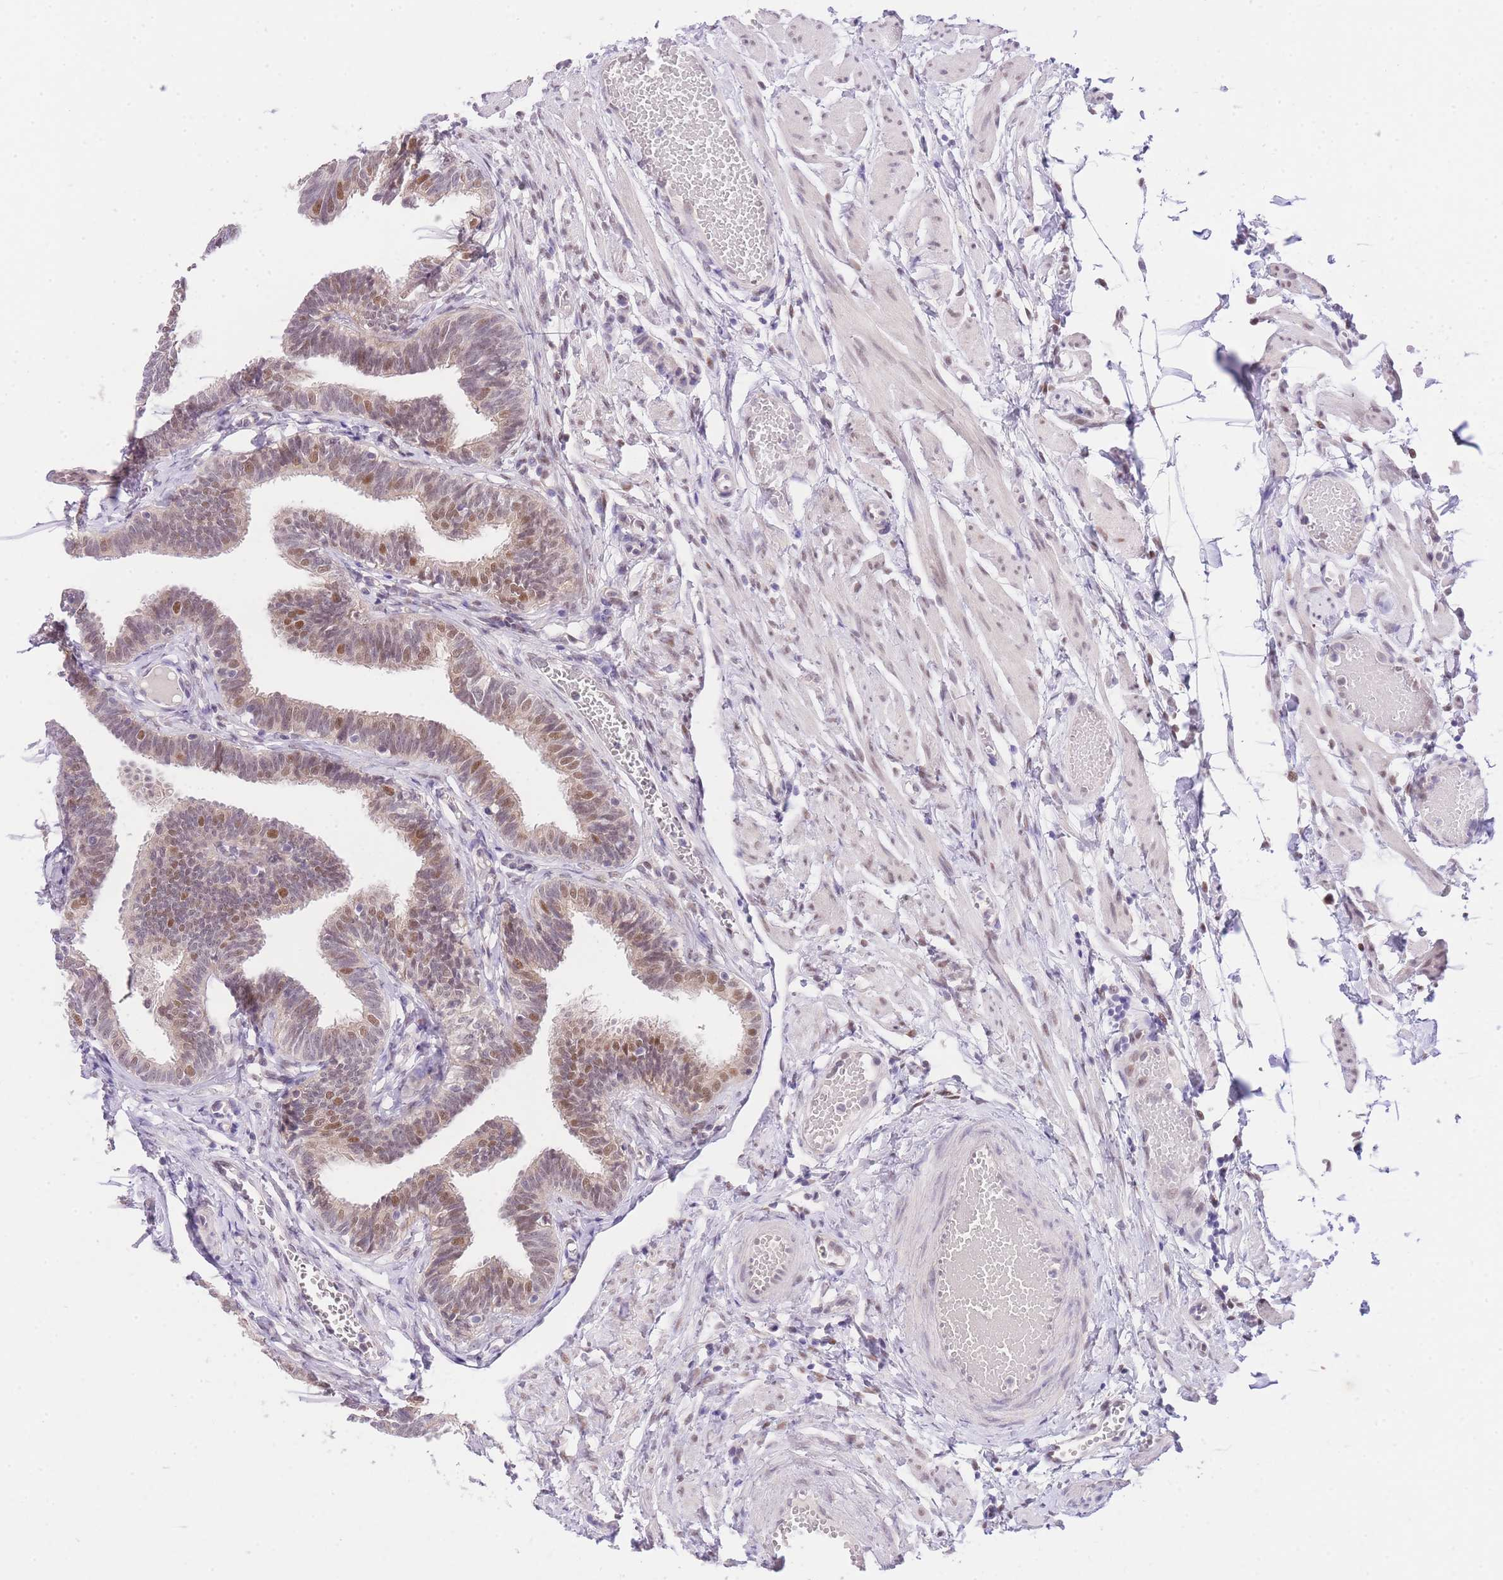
{"staining": {"intensity": "moderate", "quantity": "25%-75%", "location": "nuclear"}, "tissue": "fallopian tube", "cell_type": "Glandular cells", "image_type": "normal", "snomed": [{"axis": "morphology", "description": "Normal tissue, NOS"}, {"axis": "topography", "description": "Fallopian tube"}, {"axis": "topography", "description": "Ovary"}], "caption": "Benign fallopian tube displays moderate nuclear expression in approximately 25%-75% of glandular cells, visualized by immunohistochemistry.", "gene": "UBXN7", "patient": {"sex": "female", "age": 23}}